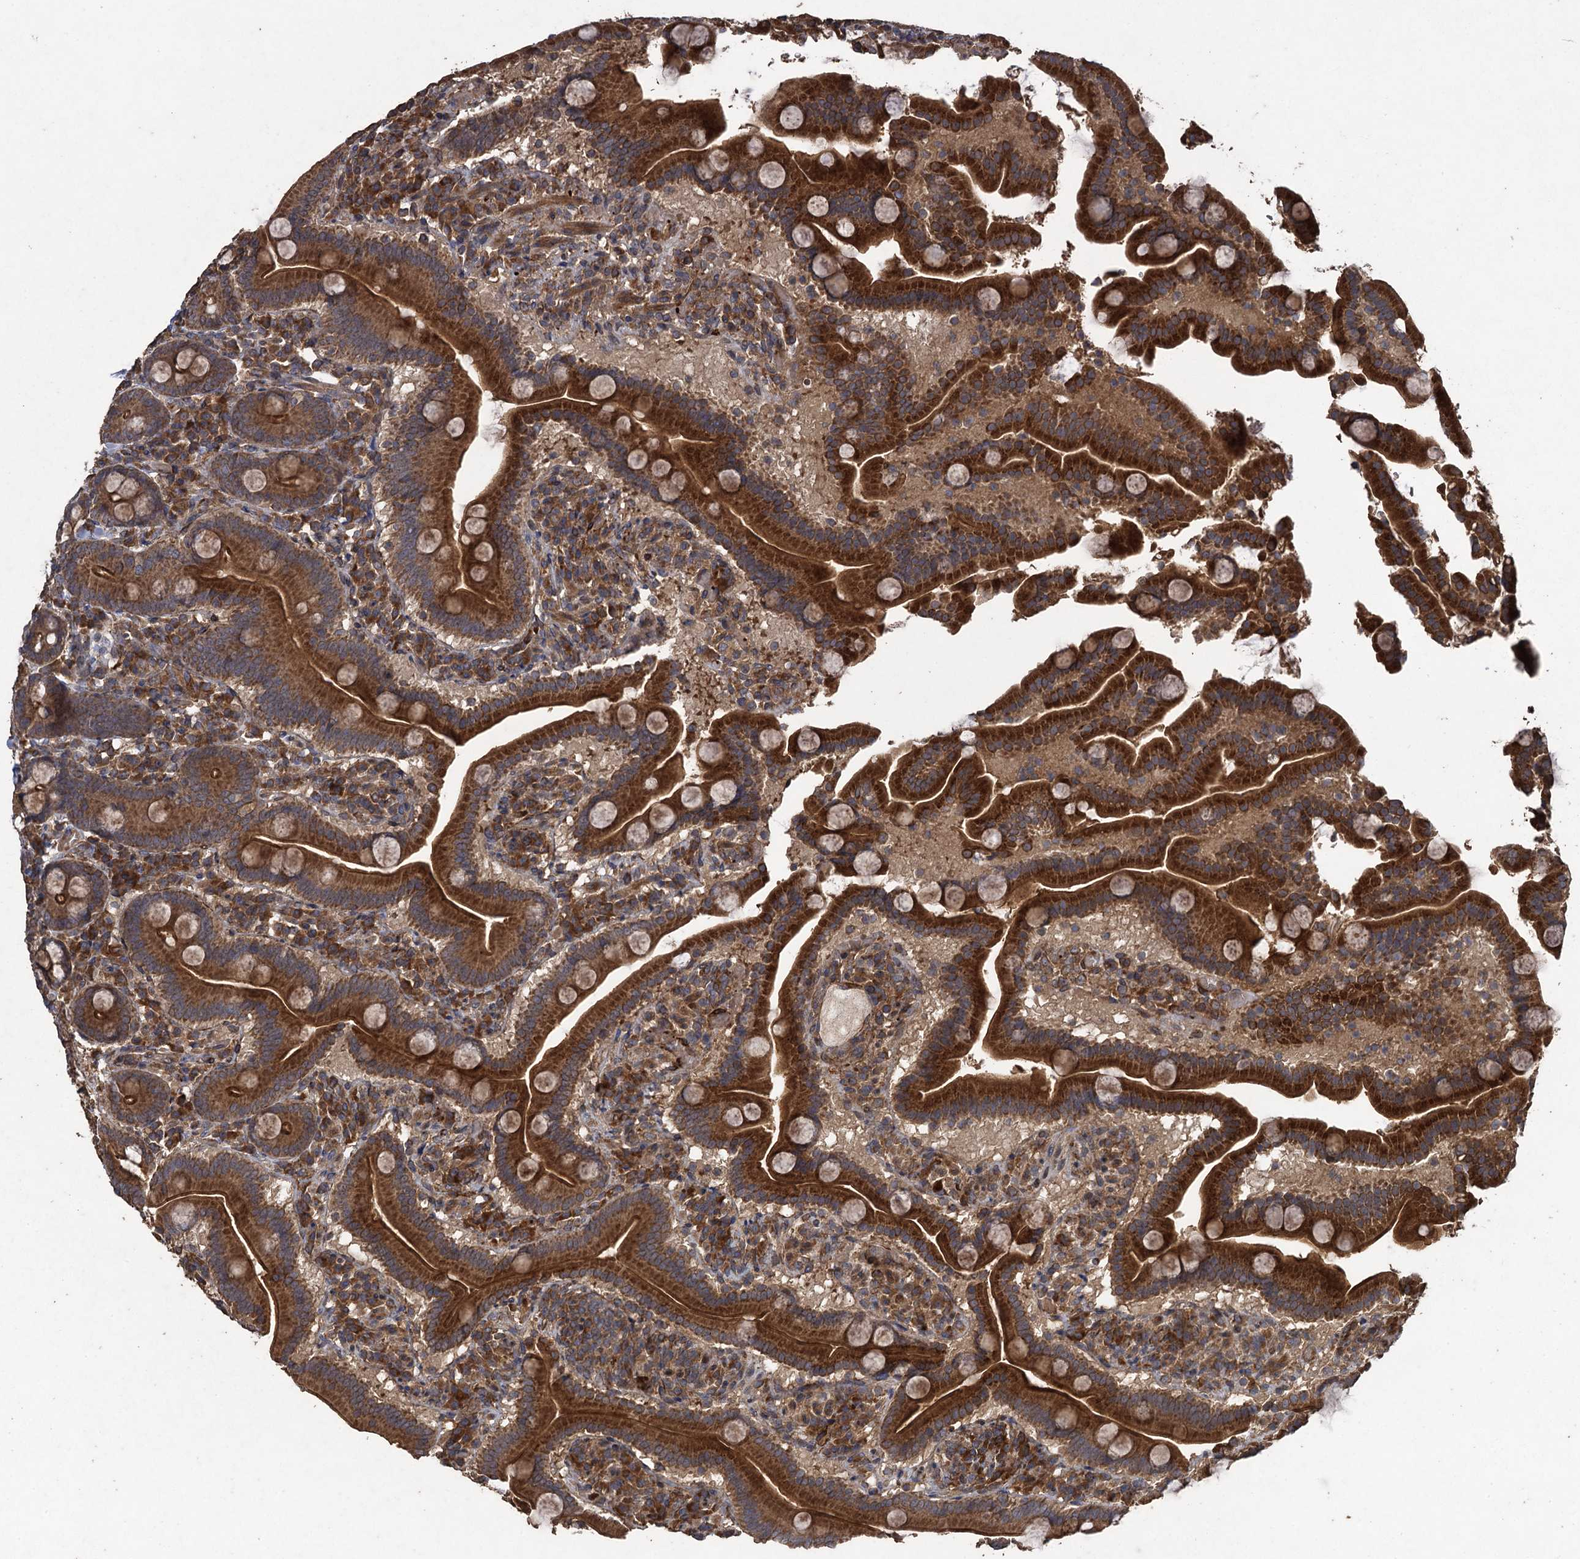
{"staining": {"intensity": "strong", "quantity": ">75%", "location": "cytoplasmic/membranous"}, "tissue": "duodenum", "cell_type": "Glandular cells", "image_type": "normal", "snomed": [{"axis": "morphology", "description": "Normal tissue, NOS"}, {"axis": "topography", "description": "Duodenum"}], "caption": "High-power microscopy captured an immunohistochemistry image of unremarkable duodenum, revealing strong cytoplasmic/membranous staining in about >75% of glandular cells.", "gene": "TXNDC11", "patient": {"sex": "male", "age": 55}}